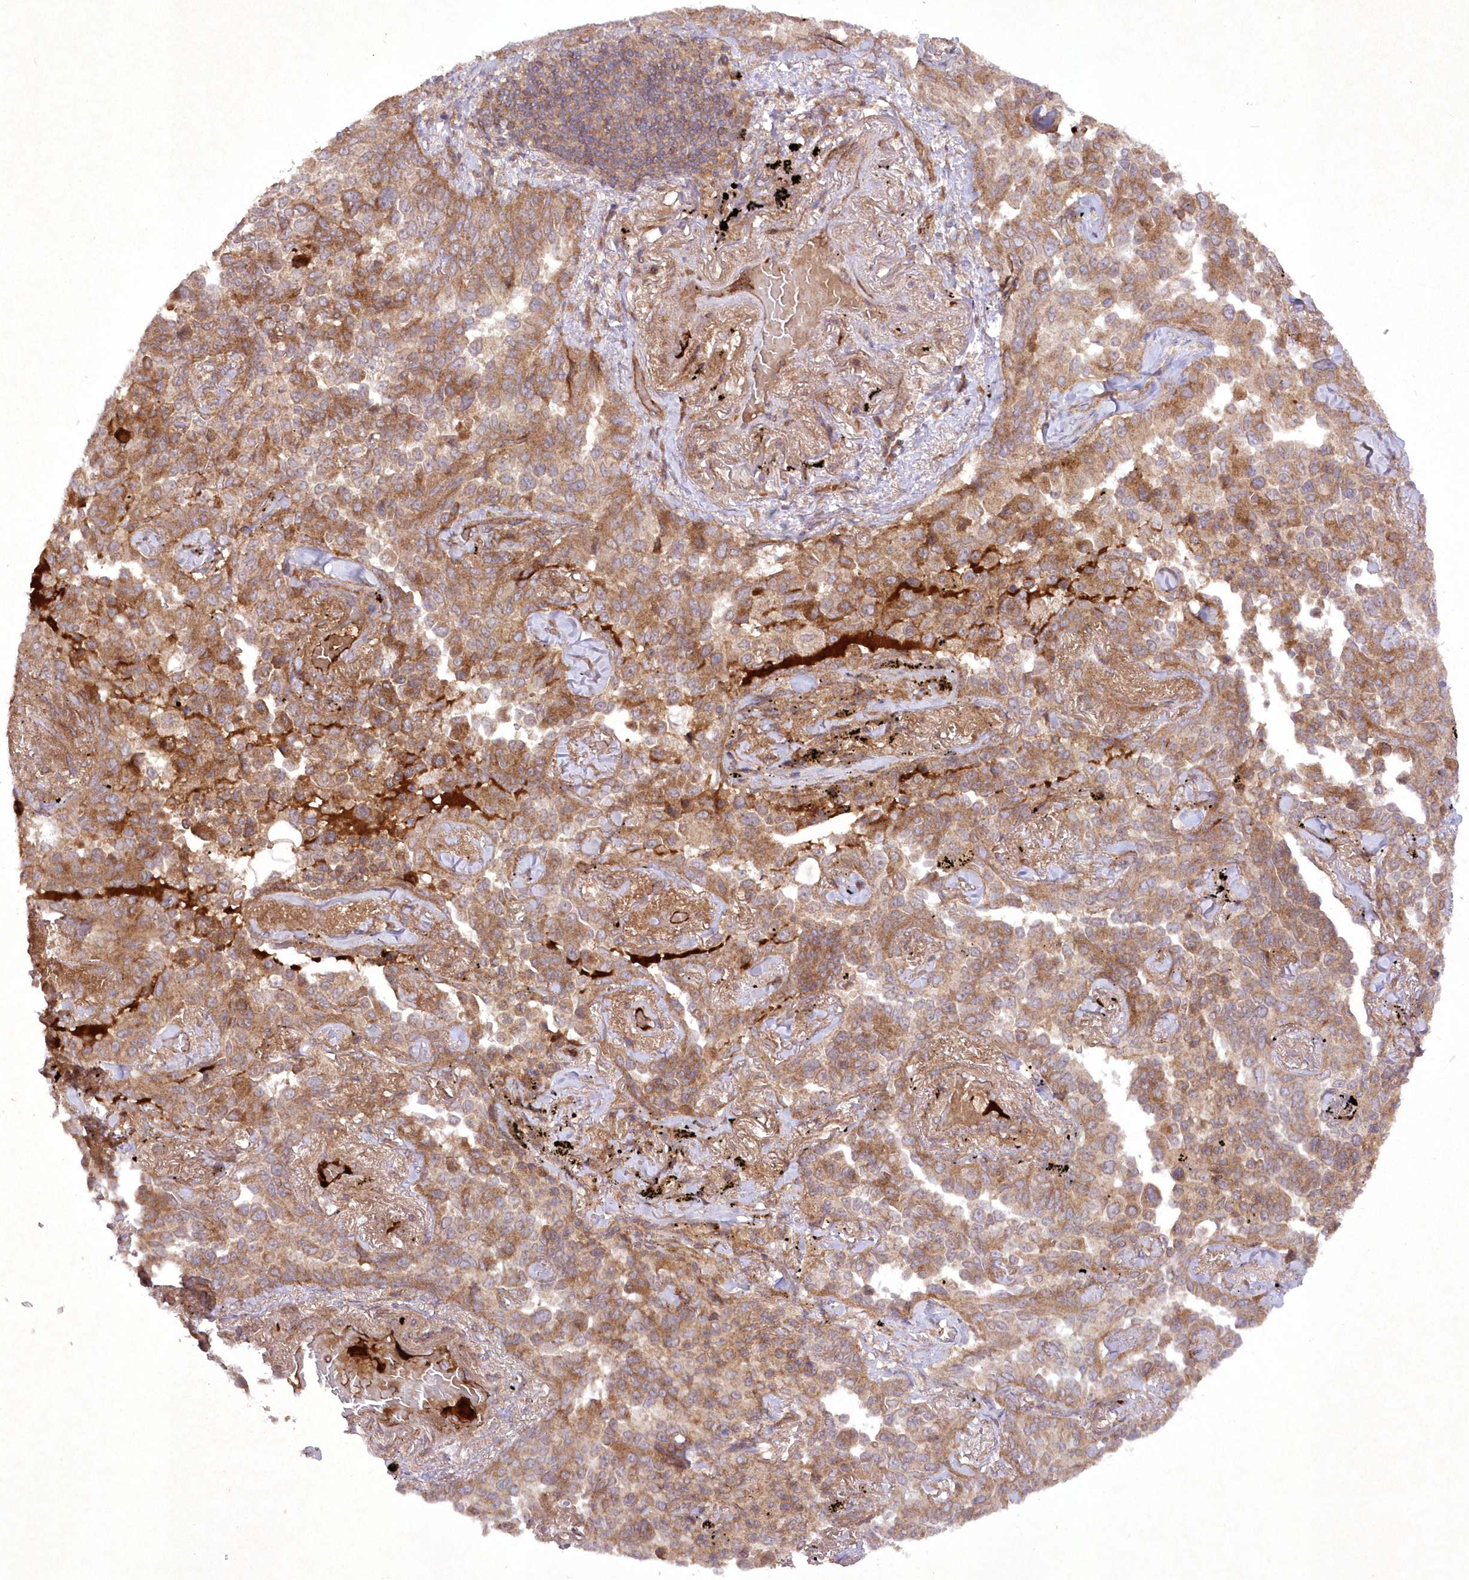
{"staining": {"intensity": "moderate", "quantity": ">75%", "location": "cytoplasmic/membranous"}, "tissue": "lung cancer", "cell_type": "Tumor cells", "image_type": "cancer", "snomed": [{"axis": "morphology", "description": "Adenocarcinoma, NOS"}, {"axis": "topography", "description": "Lung"}], "caption": "Lung cancer stained for a protein reveals moderate cytoplasmic/membranous positivity in tumor cells. (DAB (3,3'-diaminobenzidine) = brown stain, brightfield microscopy at high magnification).", "gene": "APOM", "patient": {"sex": "female", "age": 67}}